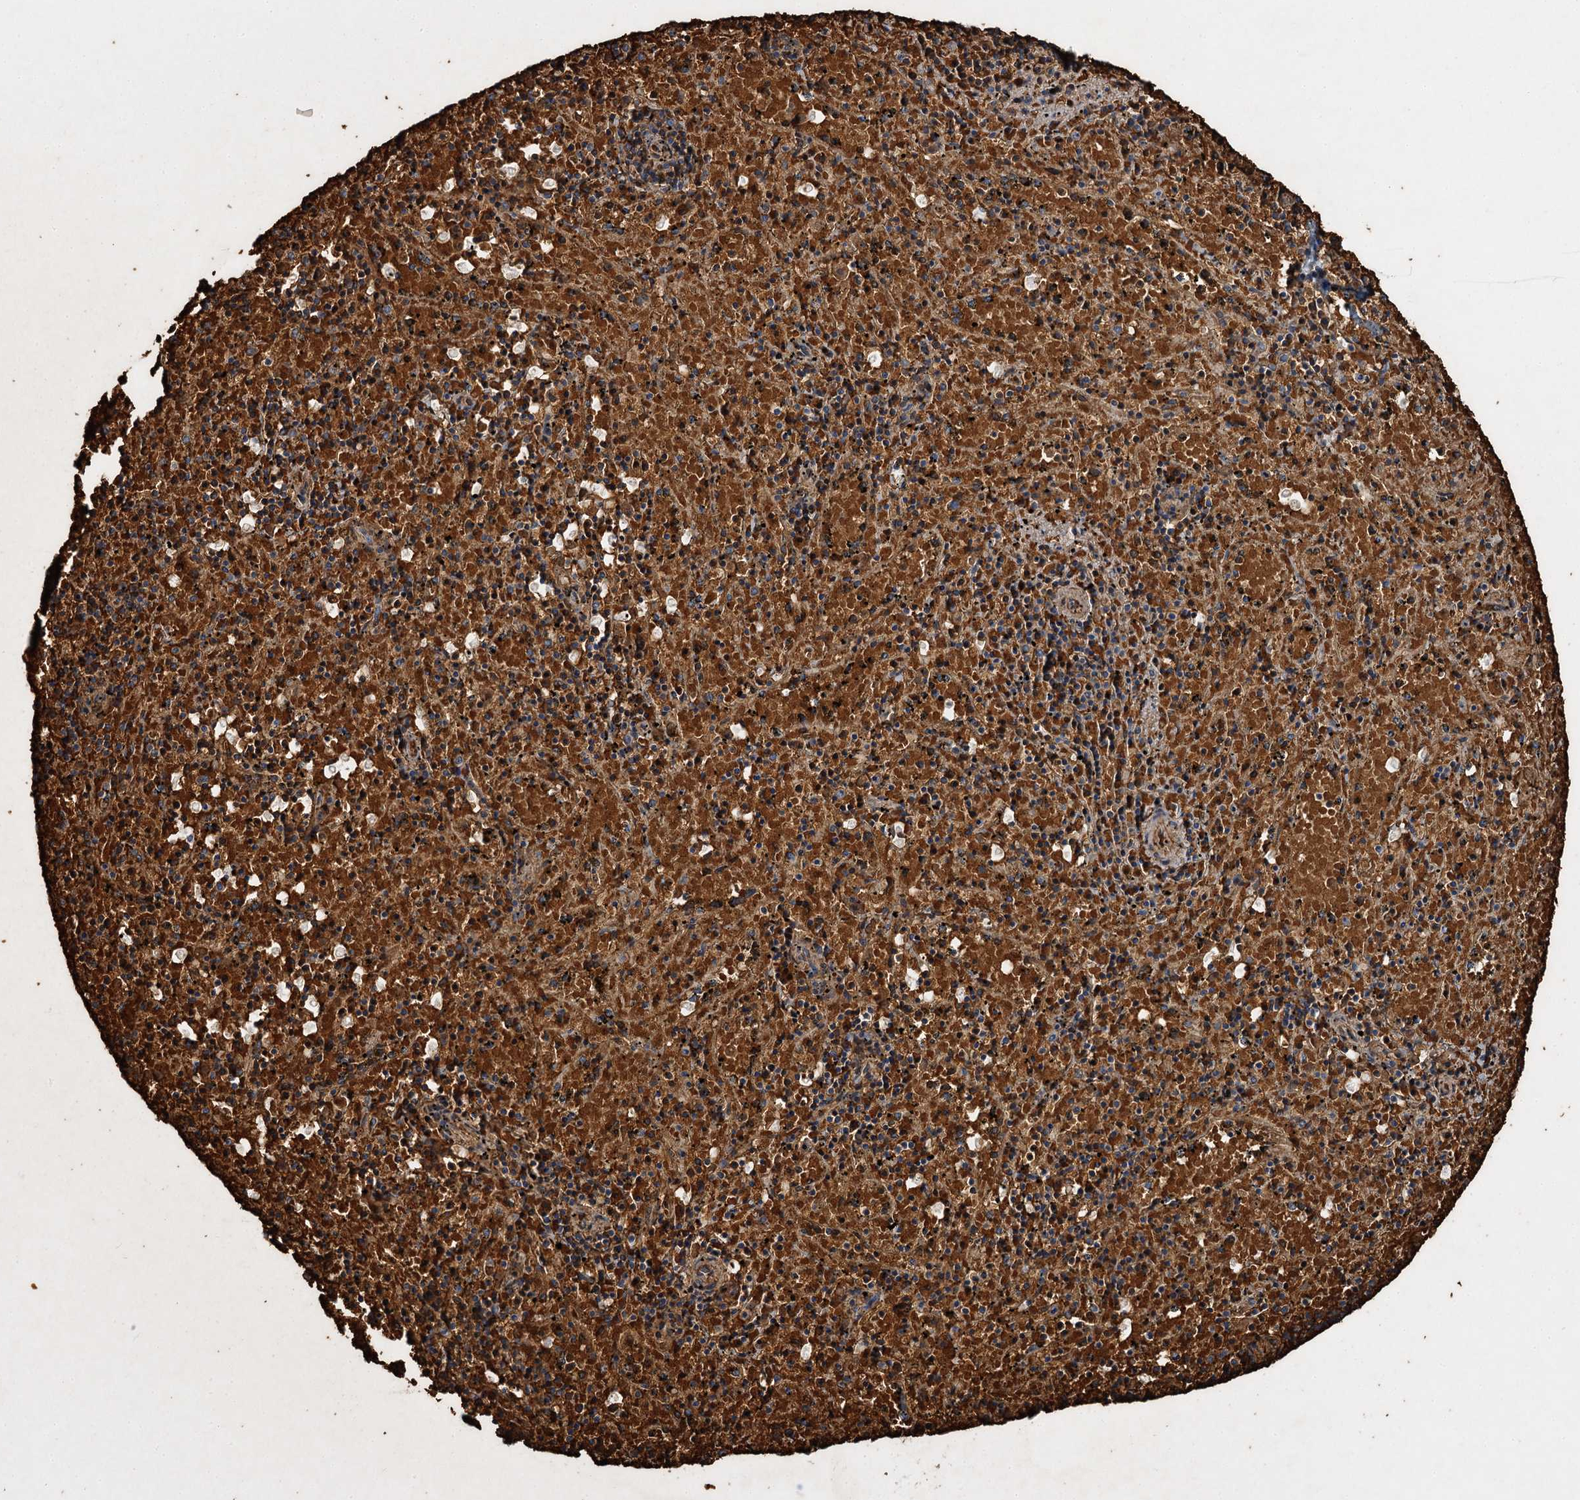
{"staining": {"intensity": "strong", "quantity": ">75%", "location": "cytoplasmic/membranous"}, "tissue": "spleen", "cell_type": "Cells in red pulp", "image_type": "normal", "snomed": [{"axis": "morphology", "description": "Normal tissue, NOS"}, {"axis": "topography", "description": "Spleen"}], "caption": "This is a photomicrograph of immunohistochemistry staining of benign spleen, which shows strong expression in the cytoplasmic/membranous of cells in red pulp.", "gene": "BCS1L", "patient": {"sex": "male", "age": 11}}